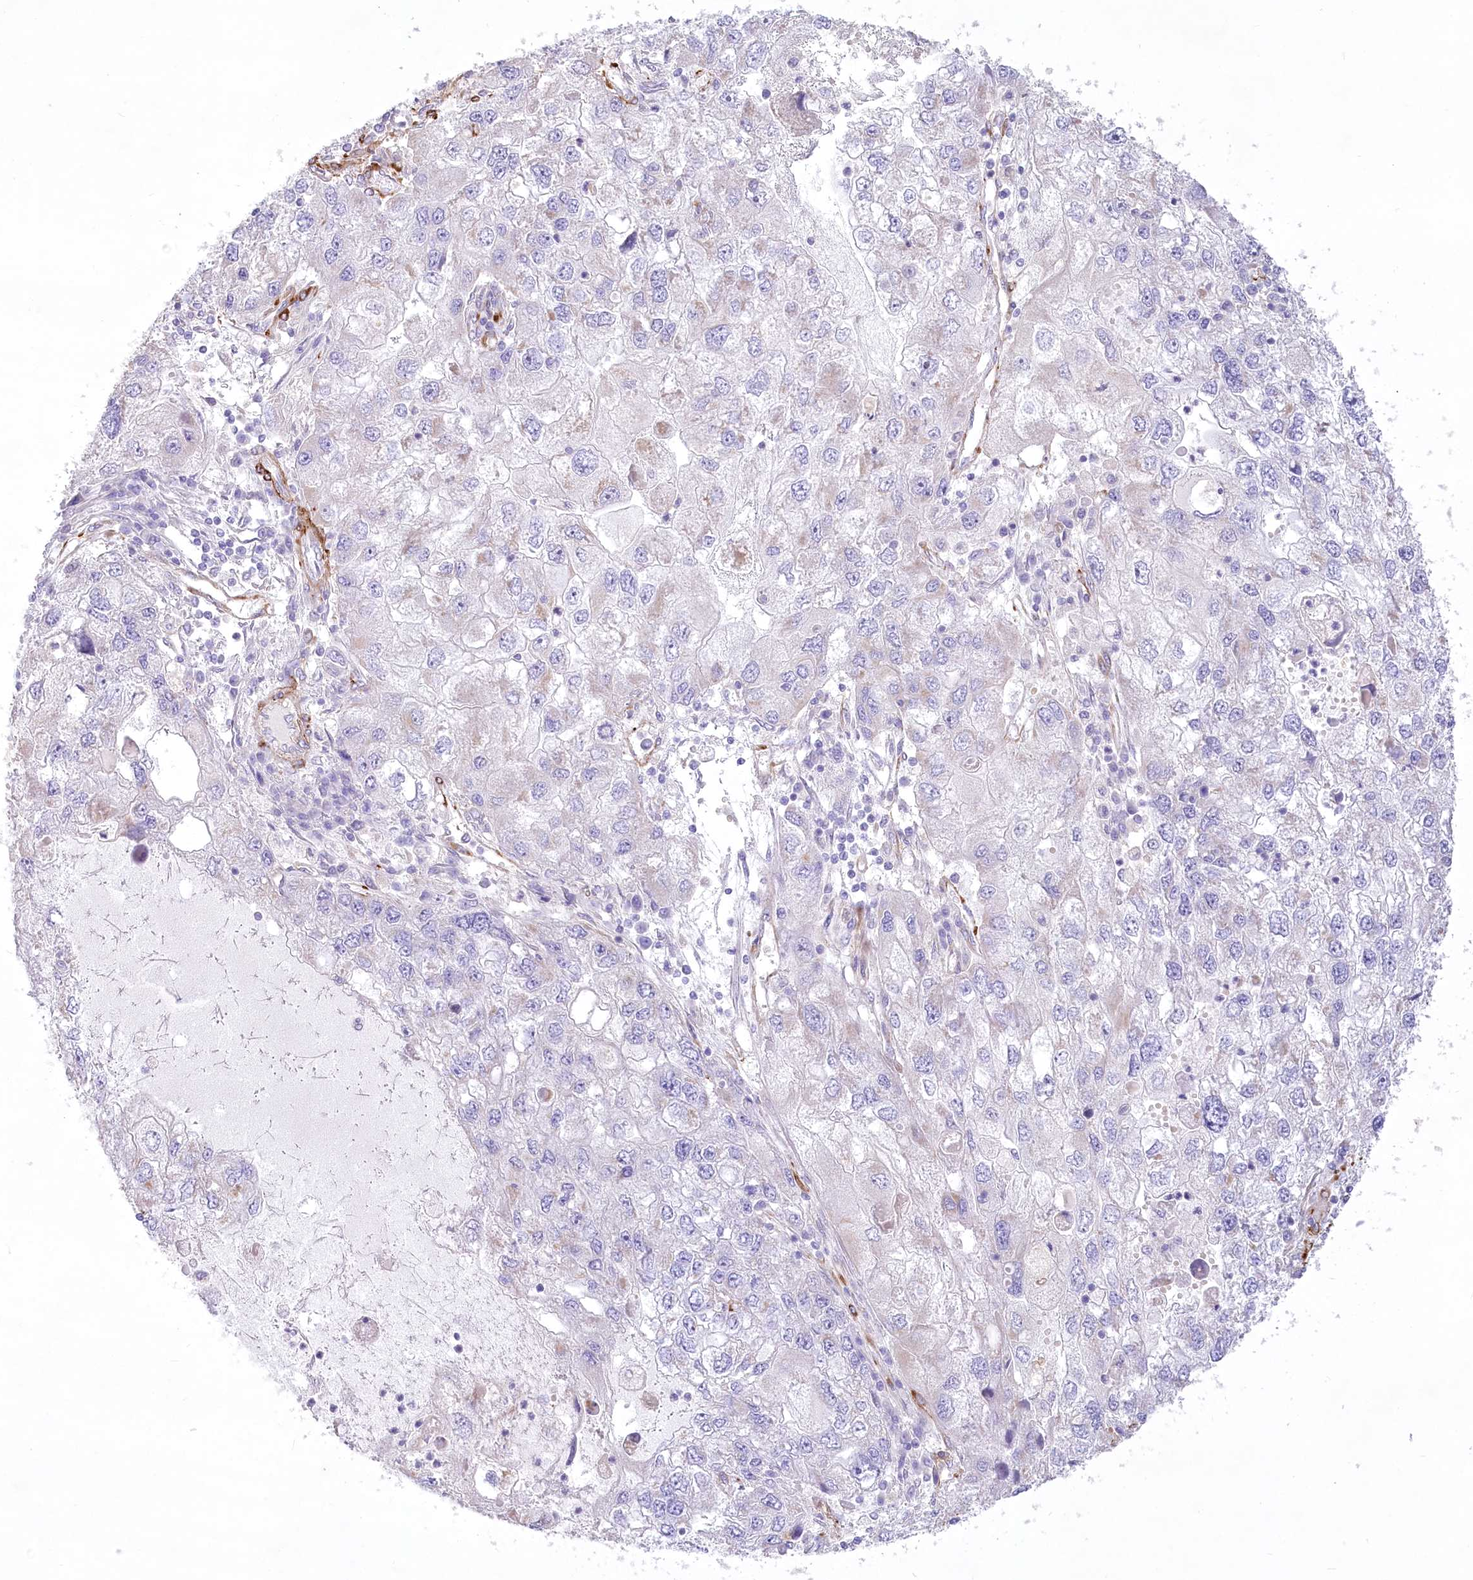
{"staining": {"intensity": "negative", "quantity": "none", "location": "none"}, "tissue": "endometrial cancer", "cell_type": "Tumor cells", "image_type": "cancer", "snomed": [{"axis": "morphology", "description": "Adenocarcinoma, NOS"}, {"axis": "topography", "description": "Endometrium"}], "caption": "IHC image of neoplastic tissue: endometrial cancer stained with DAB (3,3'-diaminobenzidine) exhibits no significant protein expression in tumor cells. (DAB immunohistochemistry (IHC), high magnification).", "gene": "ANGPTL3", "patient": {"sex": "female", "age": 49}}